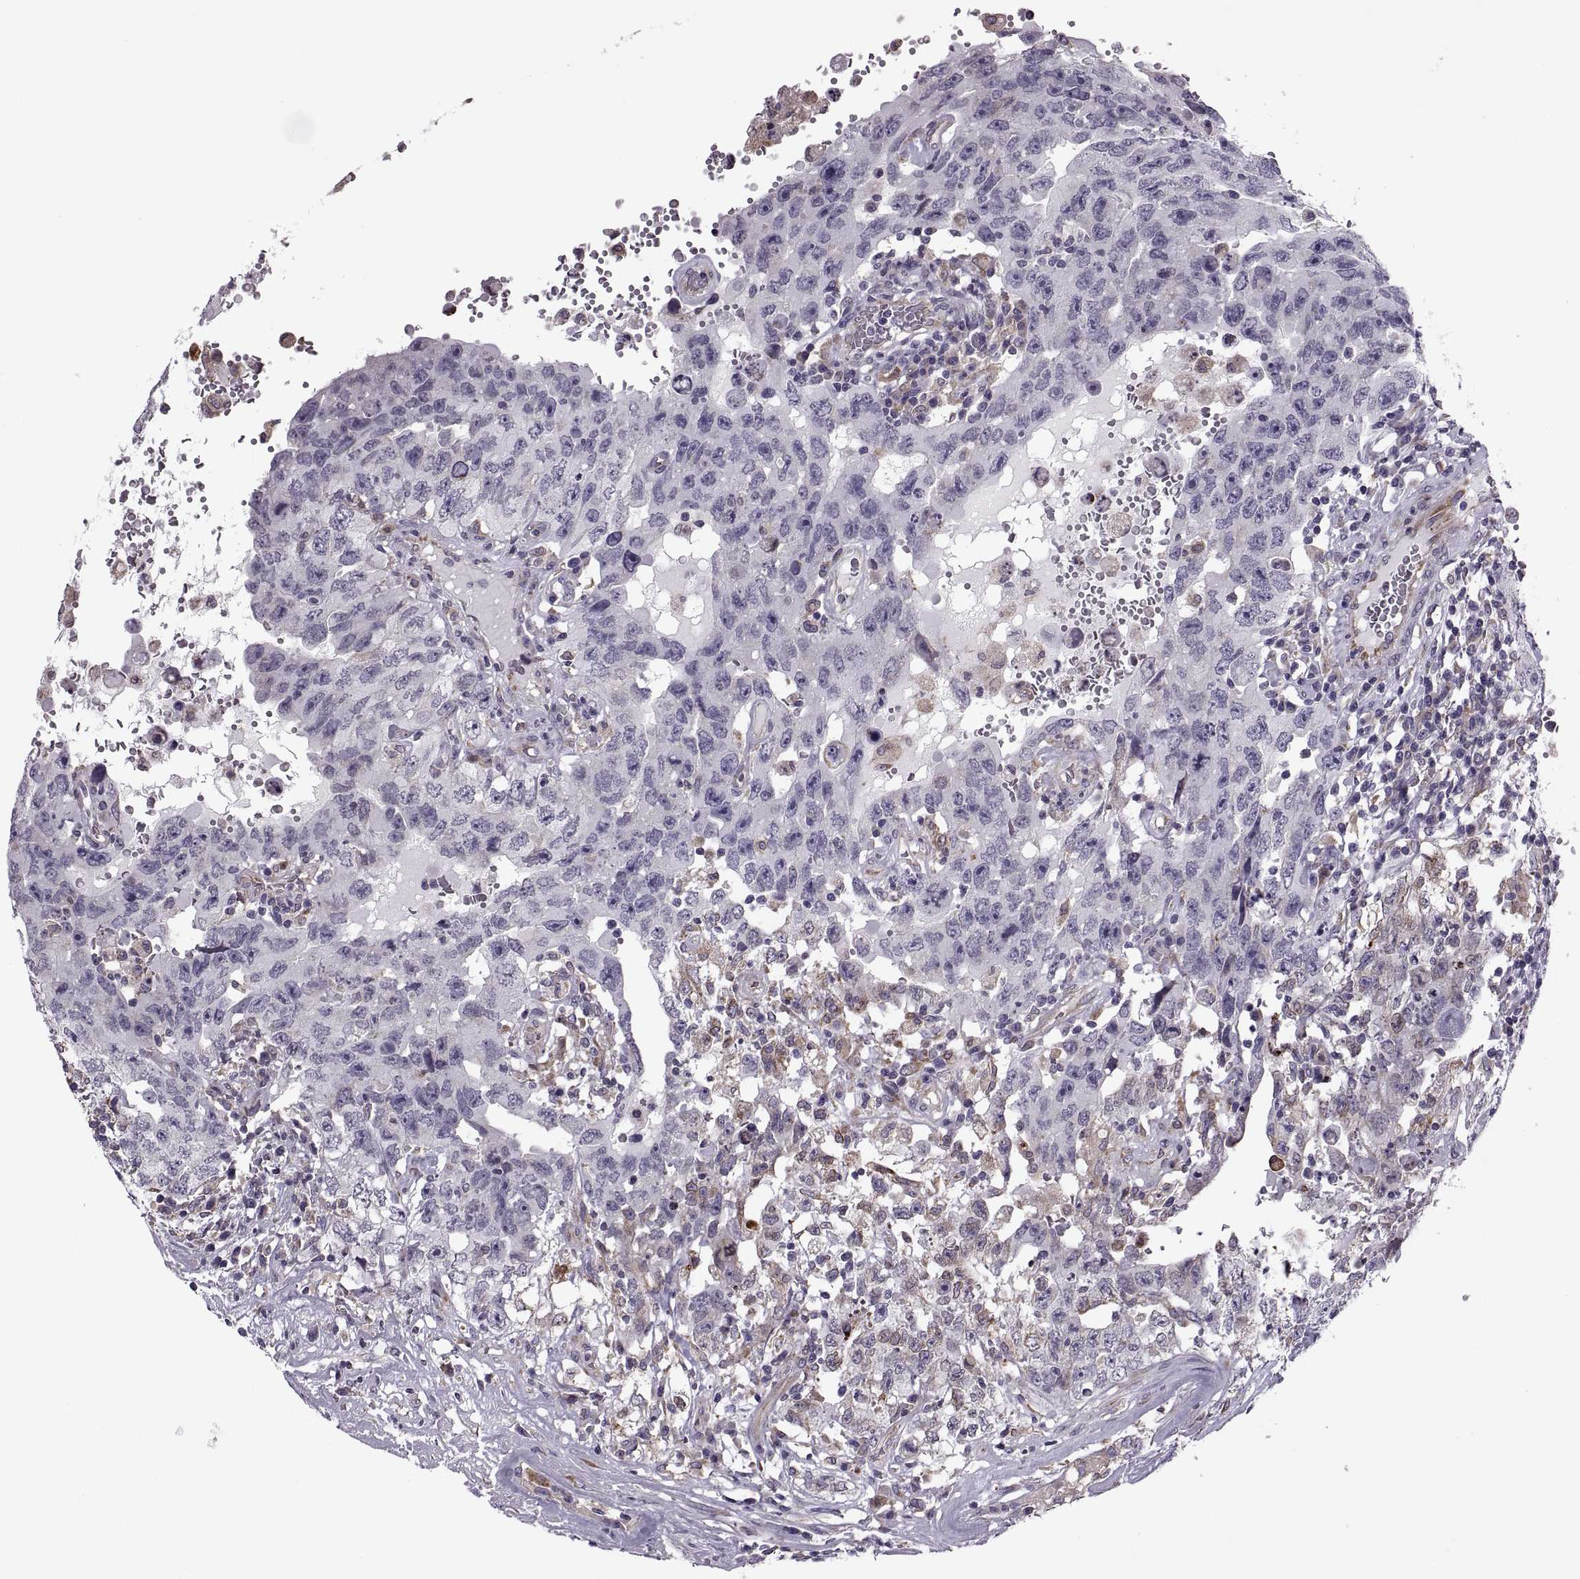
{"staining": {"intensity": "moderate", "quantity": "<25%", "location": "cytoplasmic/membranous"}, "tissue": "testis cancer", "cell_type": "Tumor cells", "image_type": "cancer", "snomed": [{"axis": "morphology", "description": "Carcinoma, Embryonal, NOS"}, {"axis": "topography", "description": "Testis"}], "caption": "A brown stain shows moderate cytoplasmic/membranous expression of a protein in testis cancer (embryonal carcinoma) tumor cells.", "gene": "LETM2", "patient": {"sex": "male", "age": 26}}